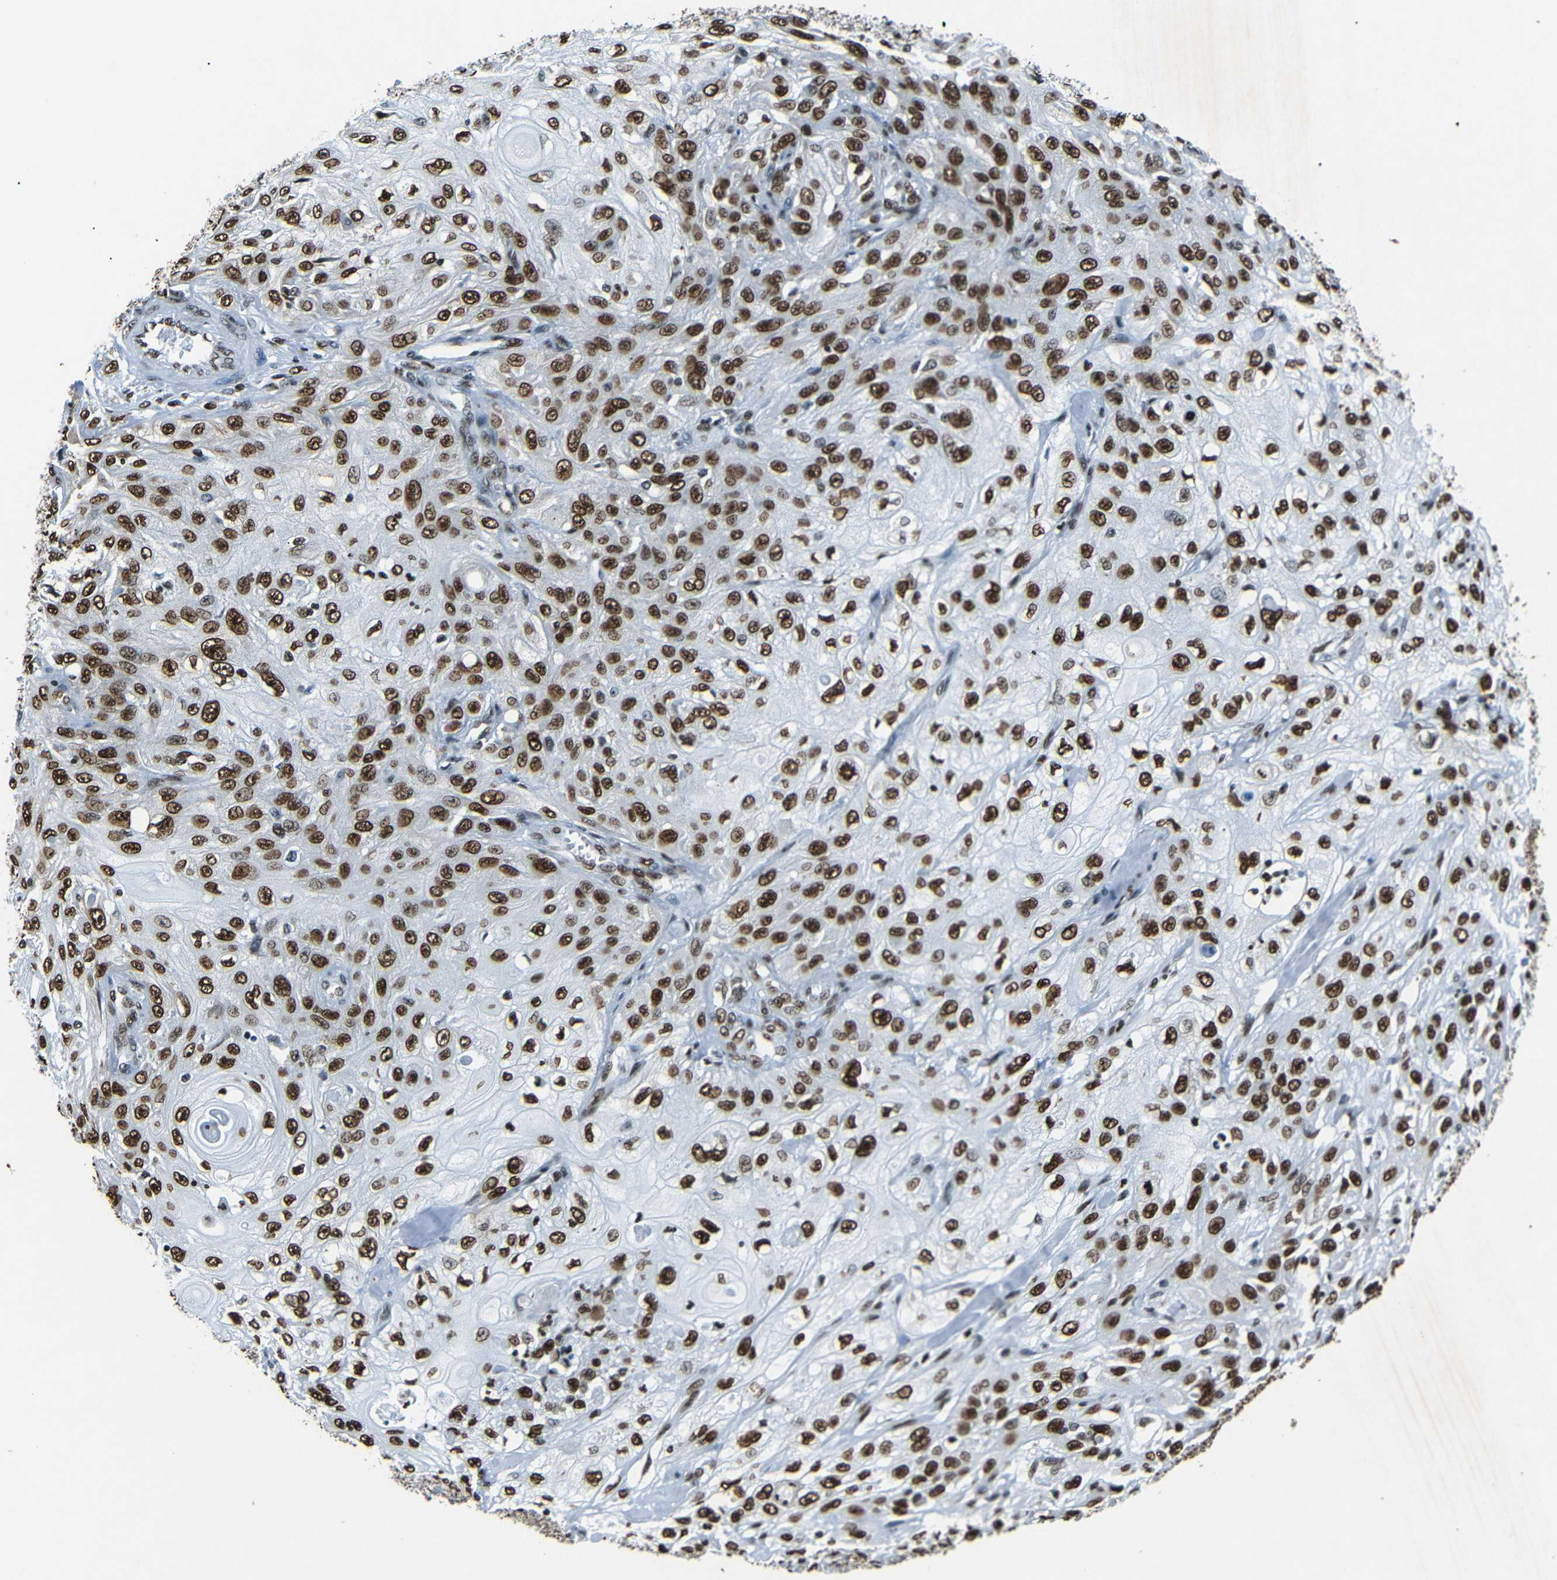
{"staining": {"intensity": "strong", "quantity": ">75%", "location": "nuclear"}, "tissue": "skin cancer", "cell_type": "Tumor cells", "image_type": "cancer", "snomed": [{"axis": "morphology", "description": "Squamous cell carcinoma, NOS"}, {"axis": "morphology", "description": "Squamous cell carcinoma, metastatic, NOS"}, {"axis": "topography", "description": "Skin"}, {"axis": "topography", "description": "Lymph node"}], "caption": "Protein expression analysis of human squamous cell carcinoma (skin) reveals strong nuclear positivity in about >75% of tumor cells.", "gene": "HMGN1", "patient": {"sex": "male", "age": 75}}